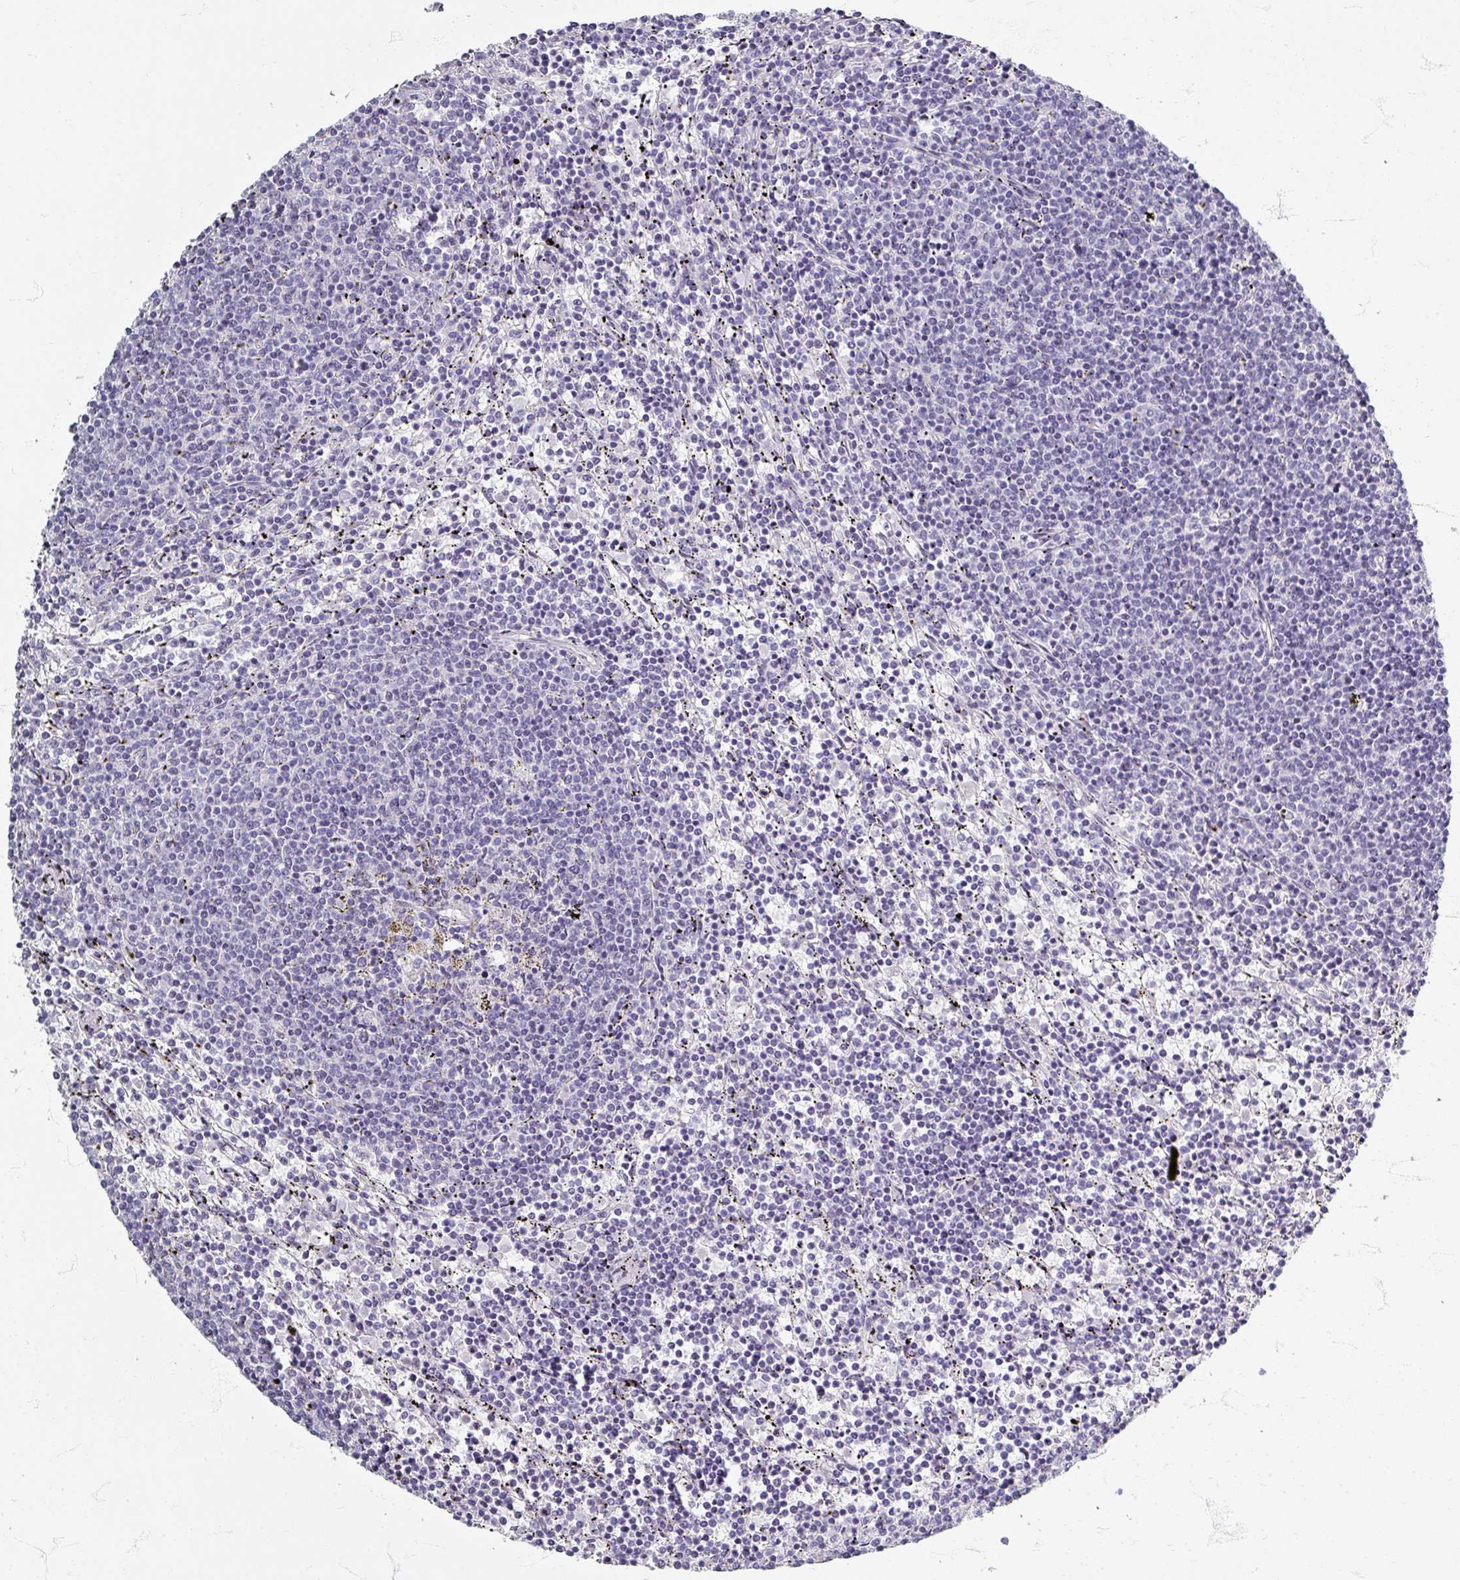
{"staining": {"intensity": "negative", "quantity": "none", "location": "none"}, "tissue": "lymphoma", "cell_type": "Tumor cells", "image_type": "cancer", "snomed": [{"axis": "morphology", "description": "Malignant lymphoma, non-Hodgkin's type, Low grade"}, {"axis": "topography", "description": "Spleen"}], "caption": "Protein analysis of low-grade malignant lymphoma, non-Hodgkin's type reveals no significant expression in tumor cells. The staining is performed using DAB (3,3'-diaminobenzidine) brown chromogen with nuclei counter-stained in using hematoxylin.", "gene": "ZNF878", "patient": {"sex": "female", "age": 50}}